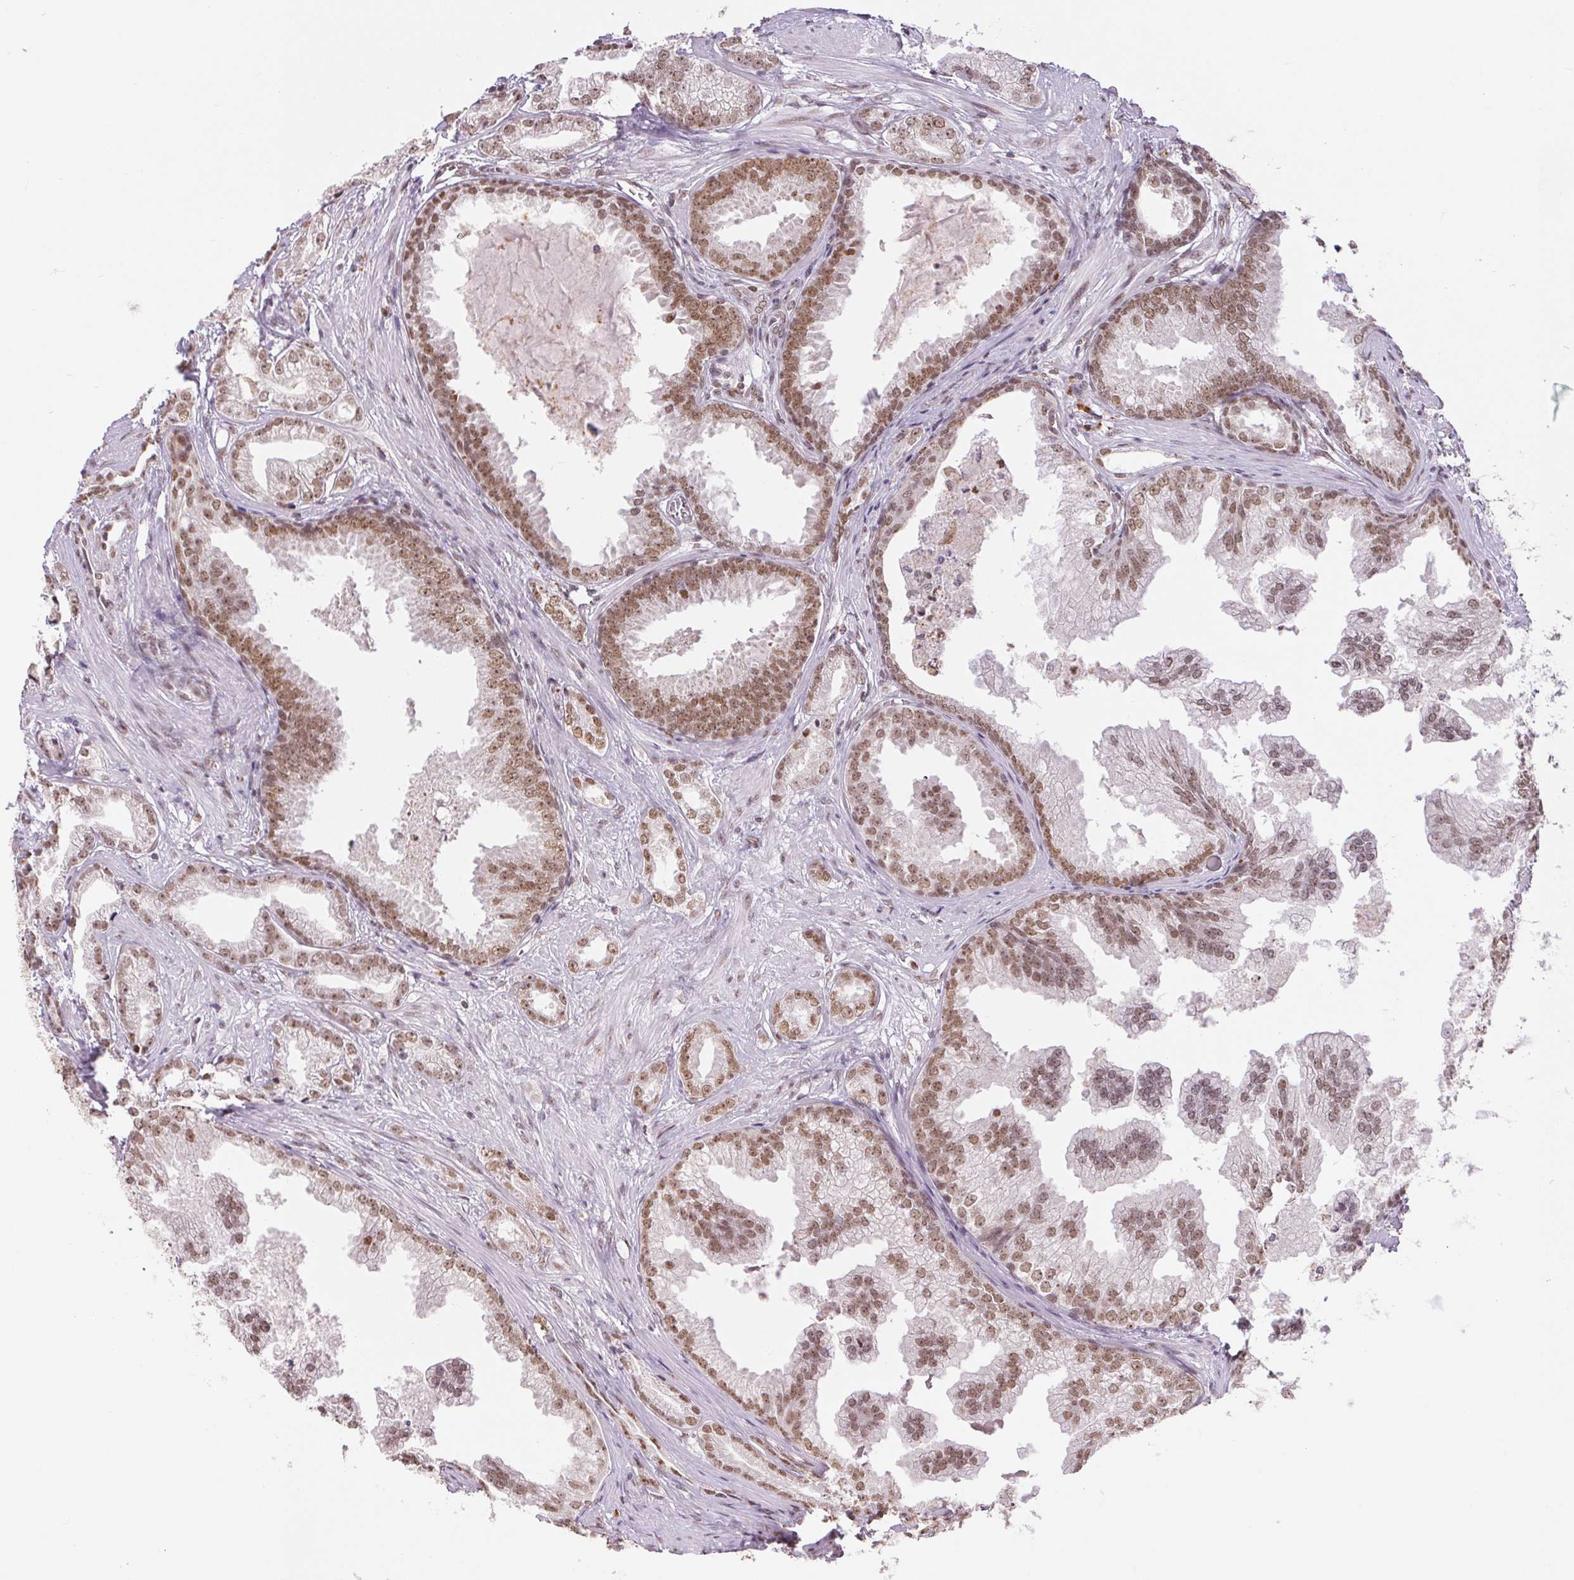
{"staining": {"intensity": "moderate", "quantity": ">75%", "location": "nuclear"}, "tissue": "prostate cancer", "cell_type": "Tumor cells", "image_type": "cancer", "snomed": [{"axis": "morphology", "description": "Adenocarcinoma, Low grade"}, {"axis": "topography", "description": "Prostate"}], "caption": "This micrograph shows immunohistochemistry staining of human low-grade adenocarcinoma (prostate), with medium moderate nuclear positivity in approximately >75% of tumor cells.", "gene": "NFE2L1", "patient": {"sex": "male", "age": 65}}